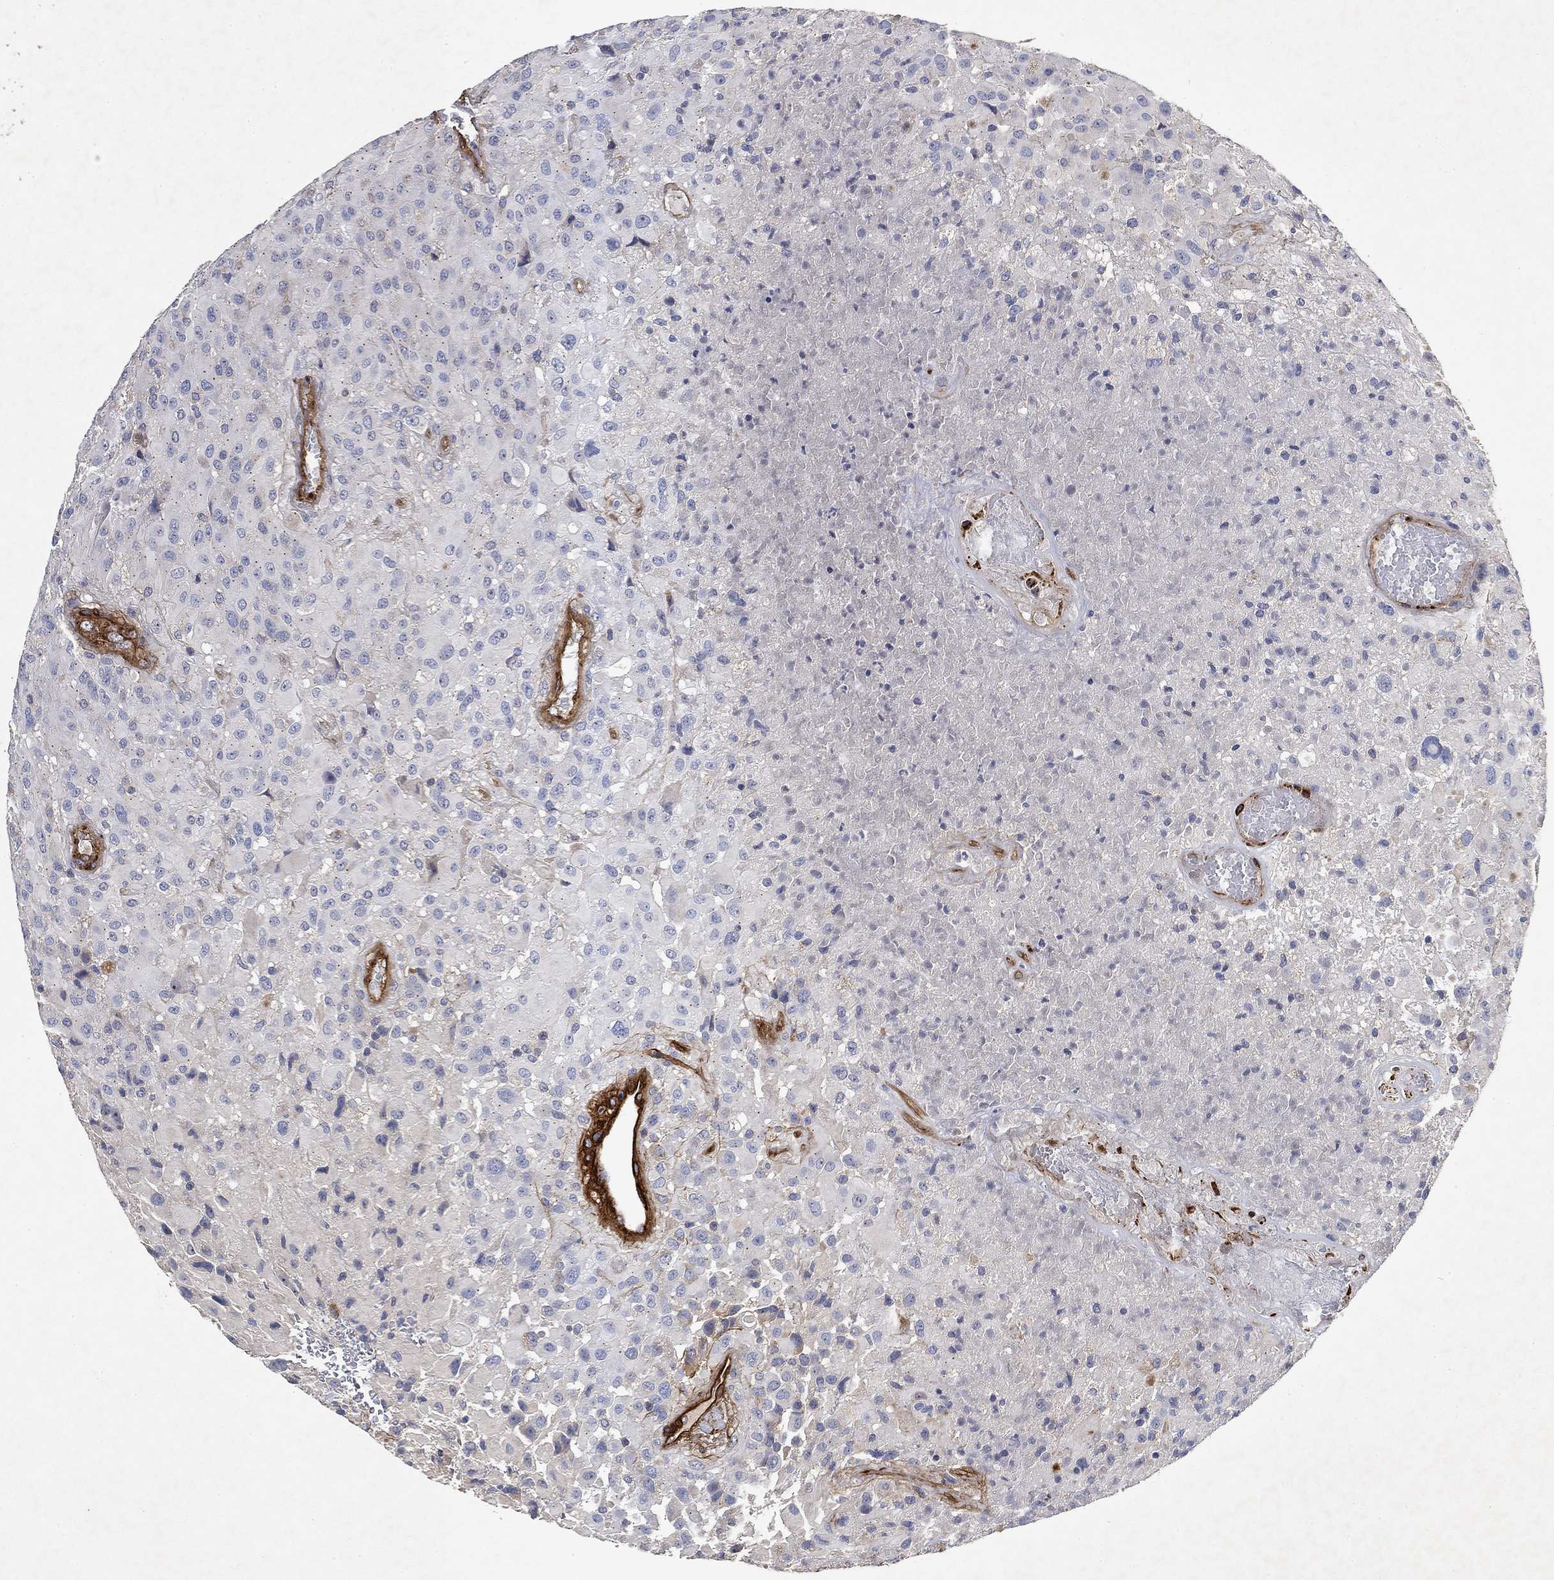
{"staining": {"intensity": "negative", "quantity": "none", "location": "none"}, "tissue": "glioma", "cell_type": "Tumor cells", "image_type": "cancer", "snomed": [{"axis": "morphology", "description": "Glioma, malignant, High grade"}, {"axis": "topography", "description": "Cerebral cortex"}], "caption": "Protein analysis of glioma exhibits no significant positivity in tumor cells.", "gene": "COL4A2", "patient": {"sex": "male", "age": 35}}